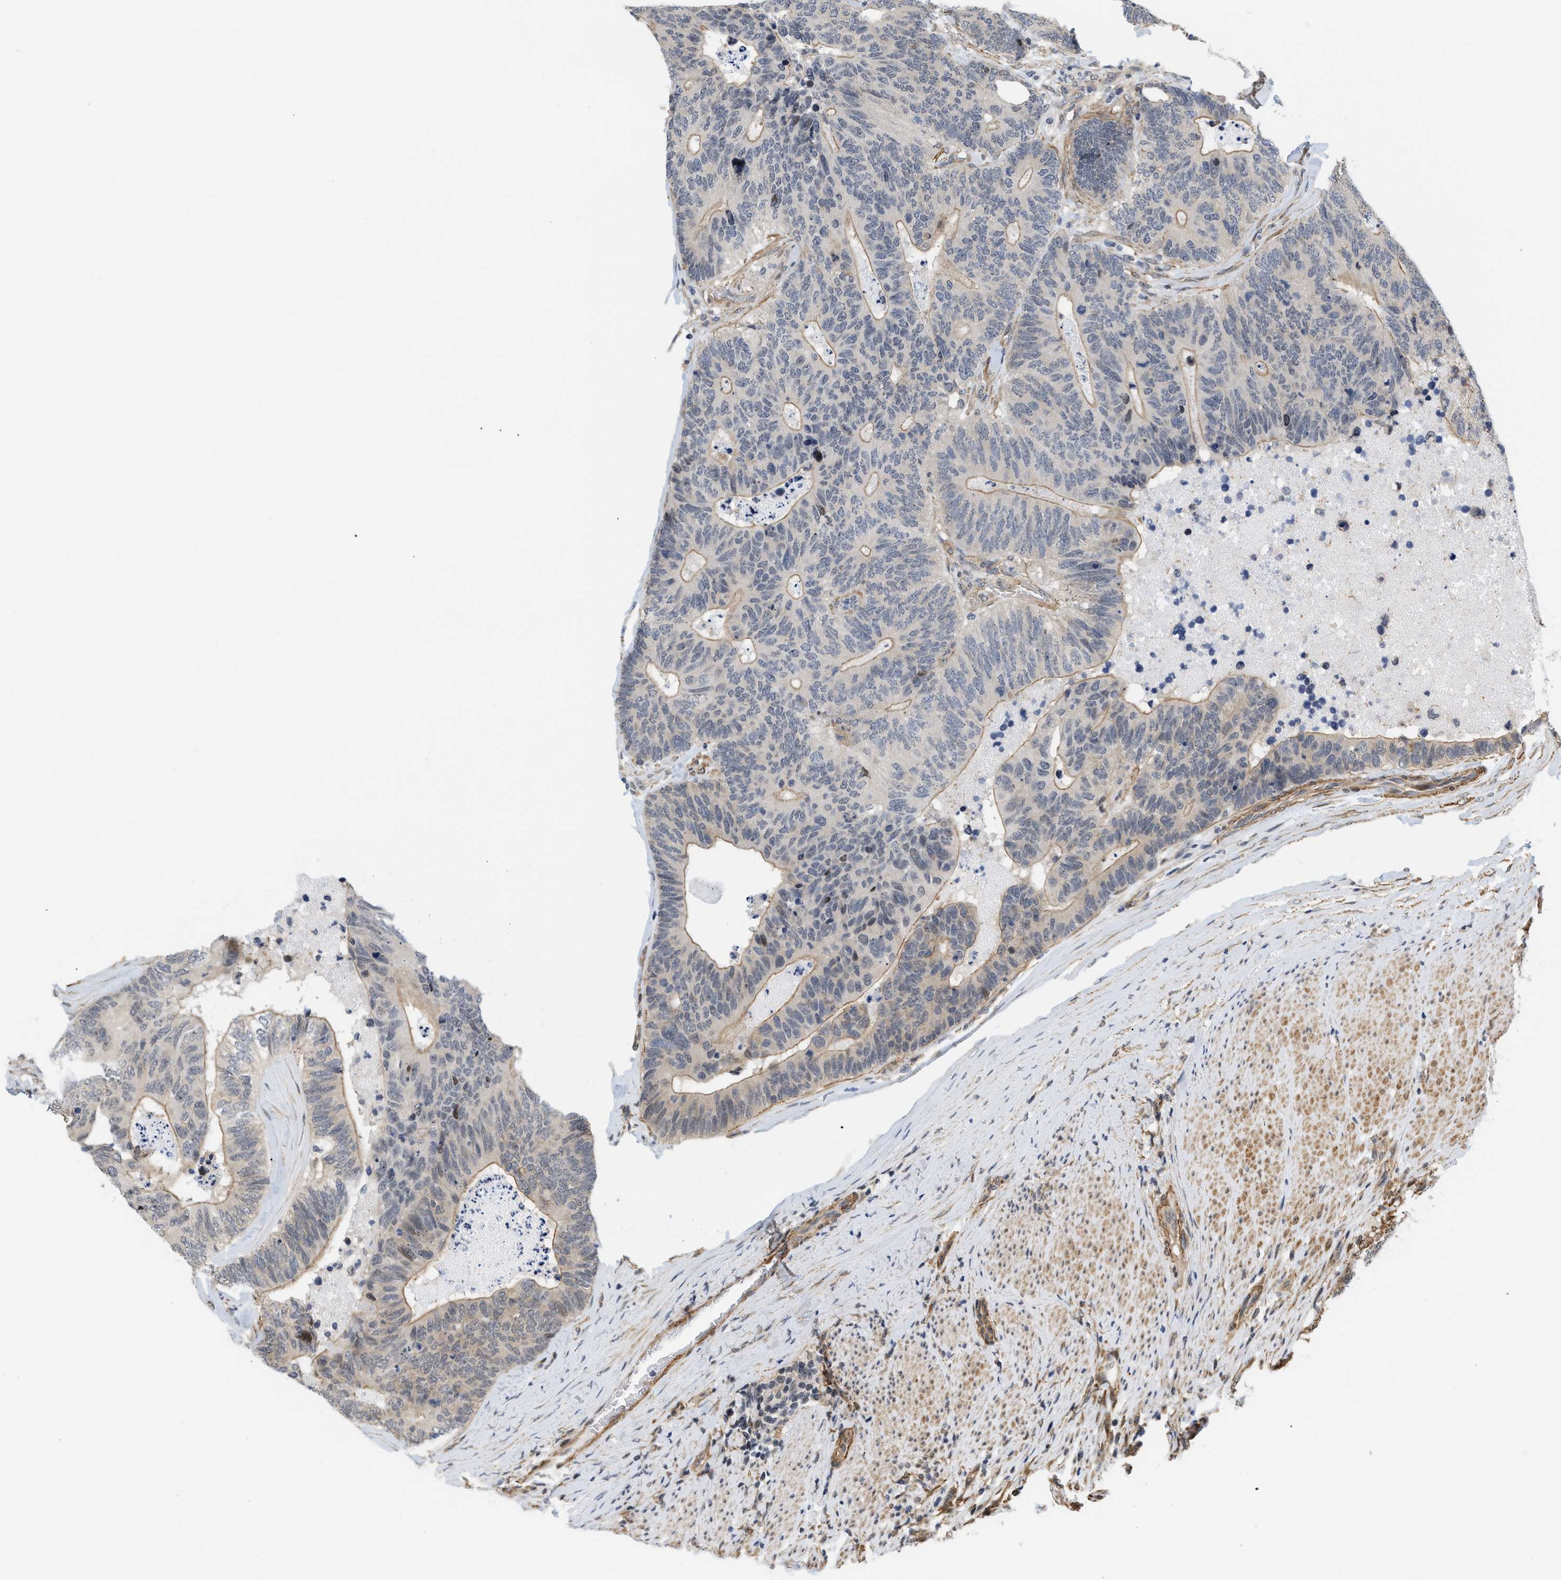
{"staining": {"intensity": "weak", "quantity": "25%-75%", "location": "cytoplasmic/membranous"}, "tissue": "colorectal cancer", "cell_type": "Tumor cells", "image_type": "cancer", "snomed": [{"axis": "morphology", "description": "Adenocarcinoma, NOS"}, {"axis": "topography", "description": "Colon"}], "caption": "Human adenocarcinoma (colorectal) stained for a protein (brown) displays weak cytoplasmic/membranous positive positivity in about 25%-75% of tumor cells.", "gene": "GPRASP2", "patient": {"sex": "female", "age": 67}}